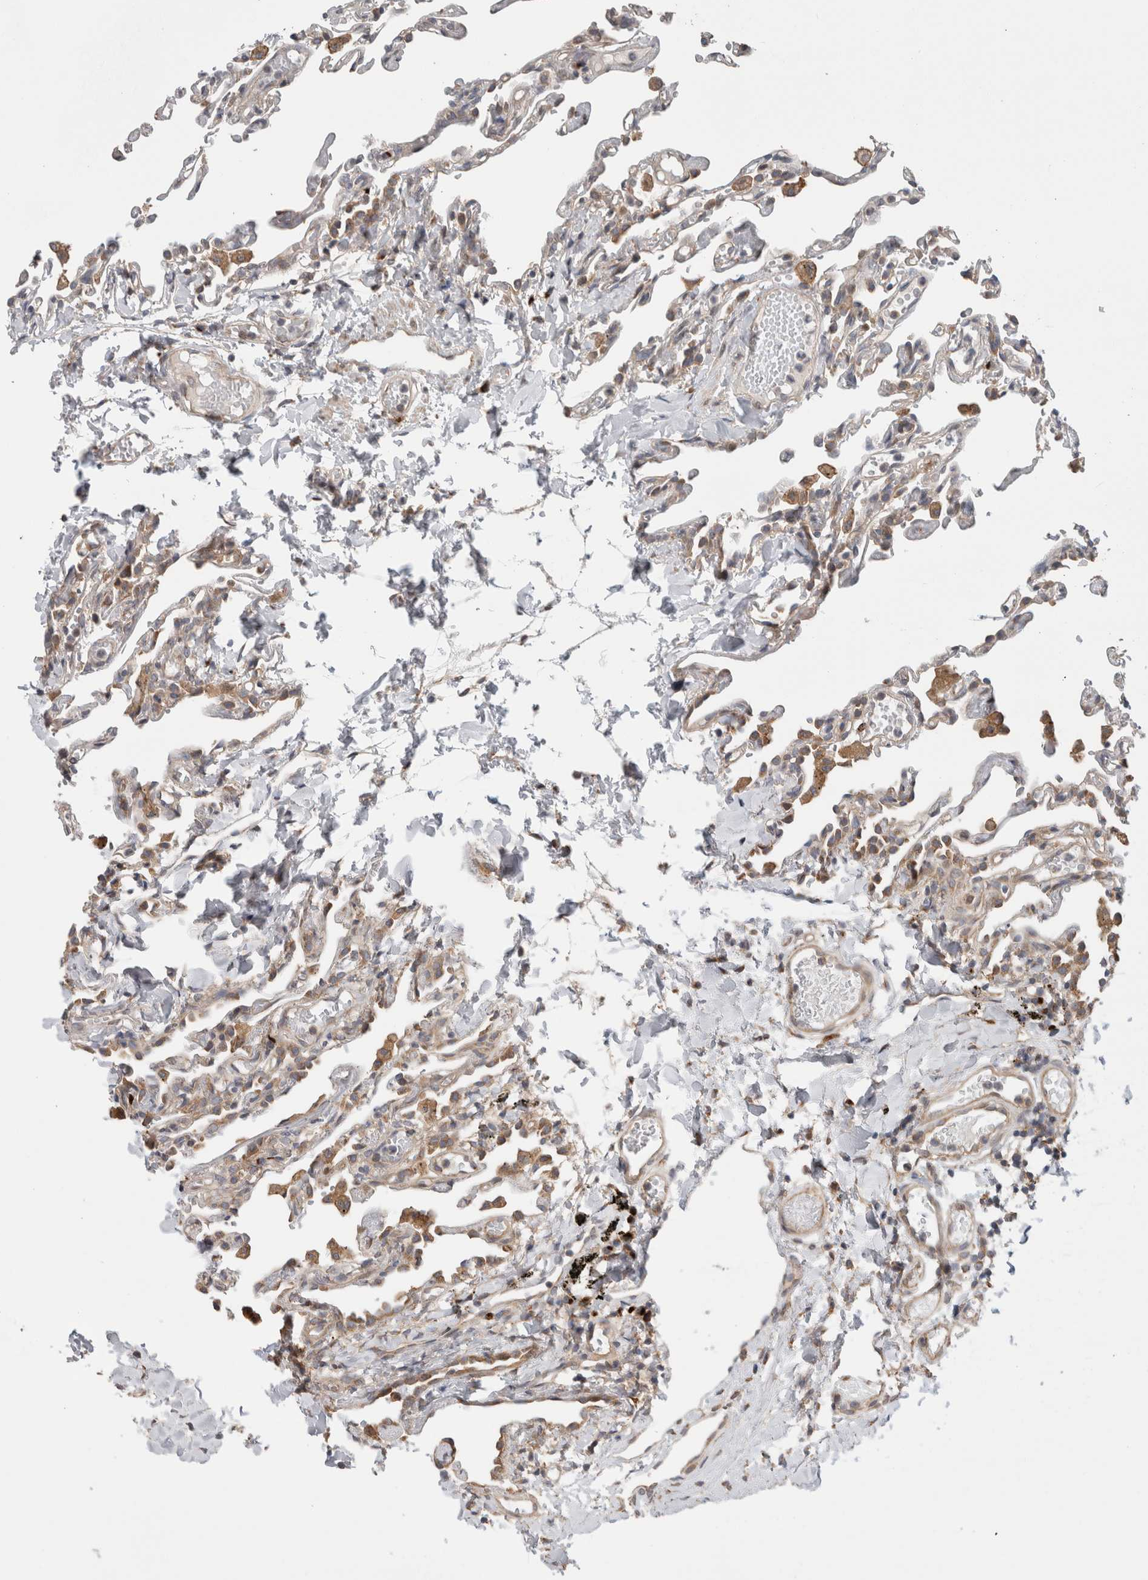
{"staining": {"intensity": "moderate", "quantity": "<25%", "location": "cytoplasmic/membranous"}, "tissue": "lung", "cell_type": "Alveolar cells", "image_type": "normal", "snomed": [{"axis": "morphology", "description": "Normal tissue, NOS"}, {"axis": "topography", "description": "Lung"}], "caption": "A micrograph showing moderate cytoplasmic/membranous staining in approximately <25% of alveolar cells in normal lung, as visualized by brown immunohistochemical staining.", "gene": "TRIM5", "patient": {"sex": "male", "age": 21}}